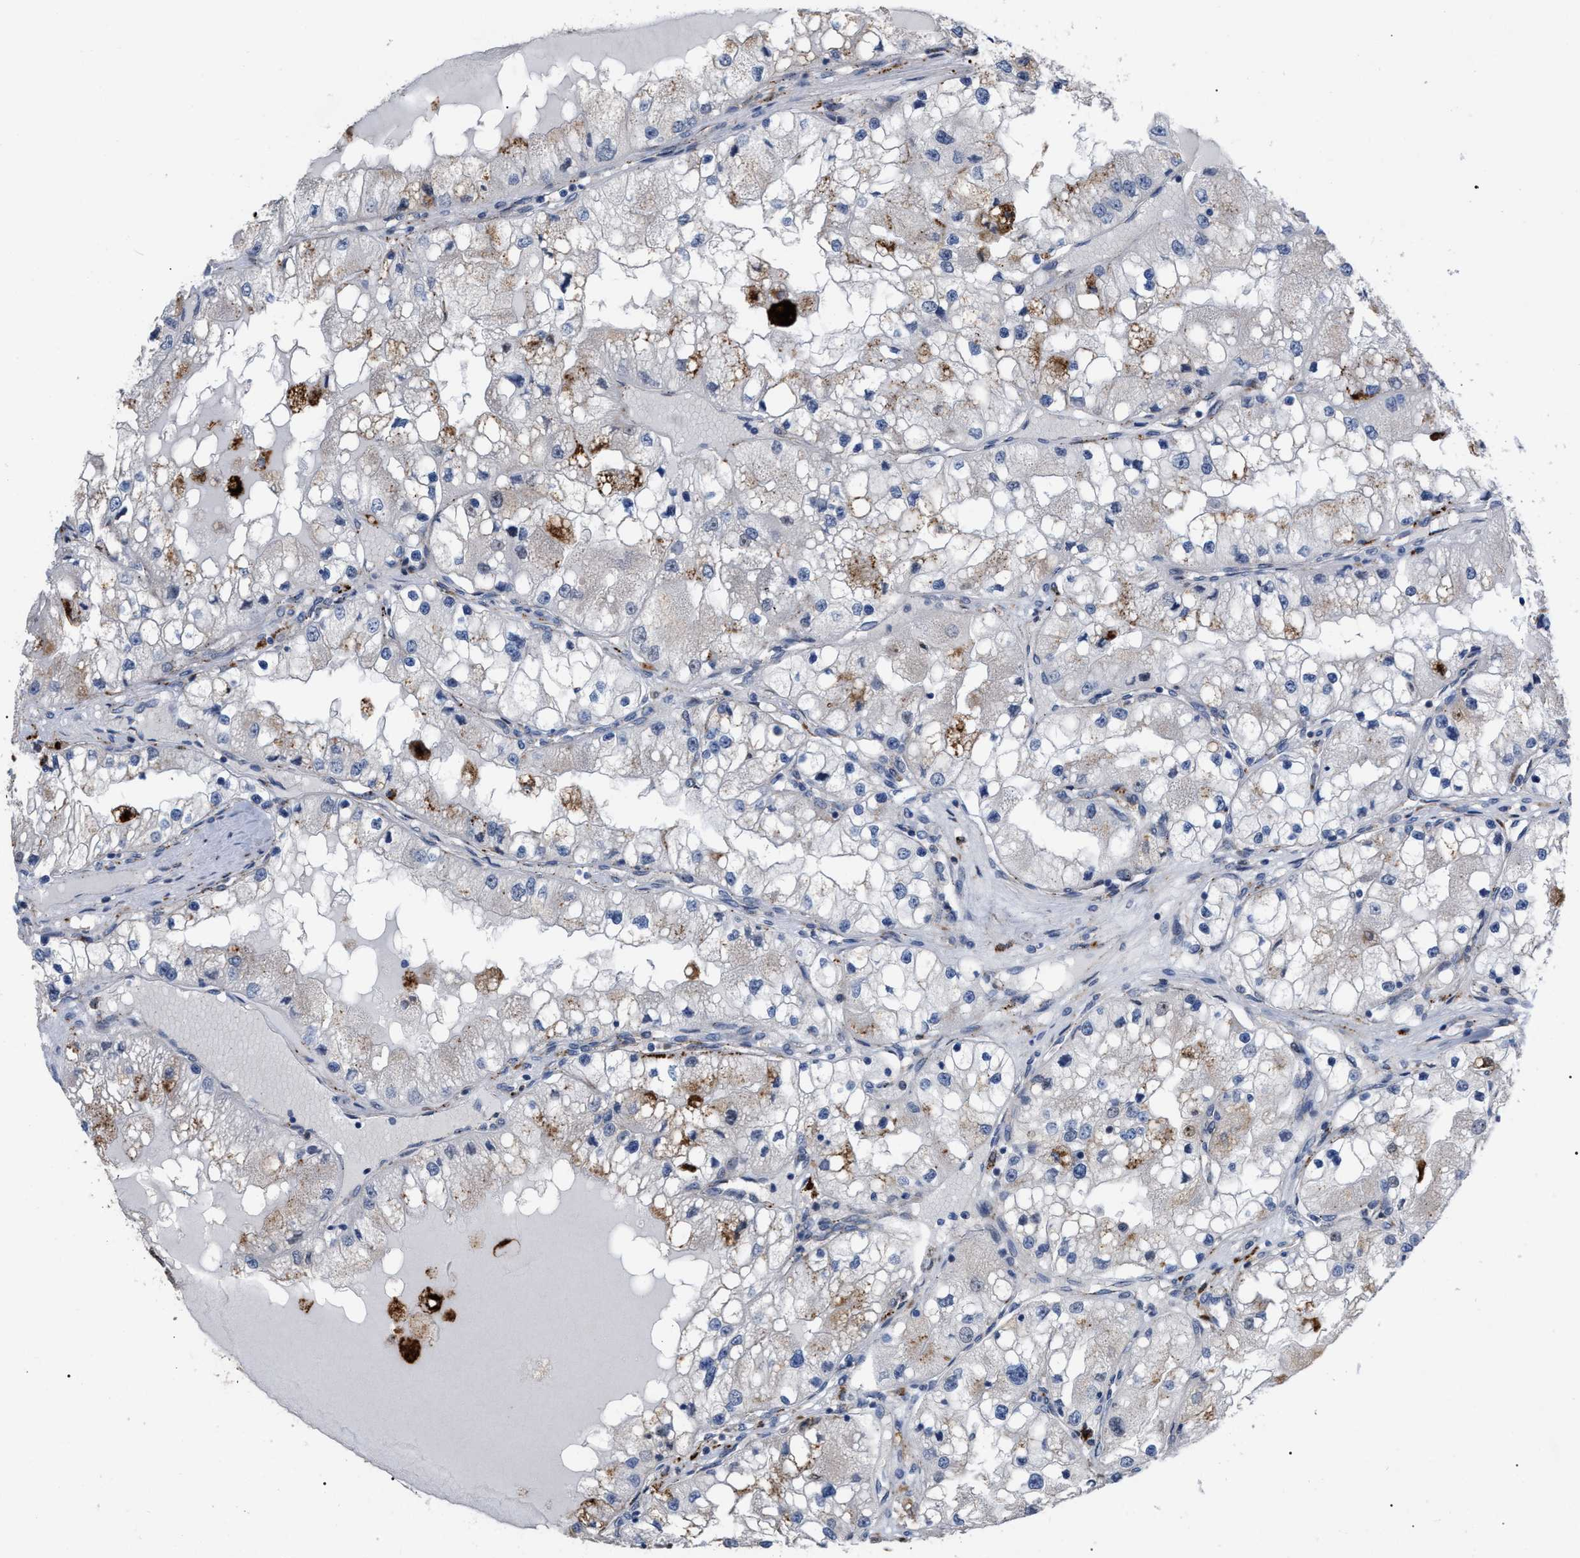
{"staining": {"intensity": "moderate", "quantity": "<25%", "location": "cytoplasmic/membranous"}, "tissue": "renal cancer", "cell_type": "Tumor cells", "image_type": "cancer", "snomed": [{"axis": "morphology", "description": "Adenocarcinoma, NOS"}, {"axis": "topography", "description": "Kidney"}], "caption": "Moderate cytoplasmic/membranous staining for a protein is appreciated in about <25% of tumor cells of renal cancer using IHC.", "gene": "UPF1", "patient": {"sex": "male", "age": 68}}